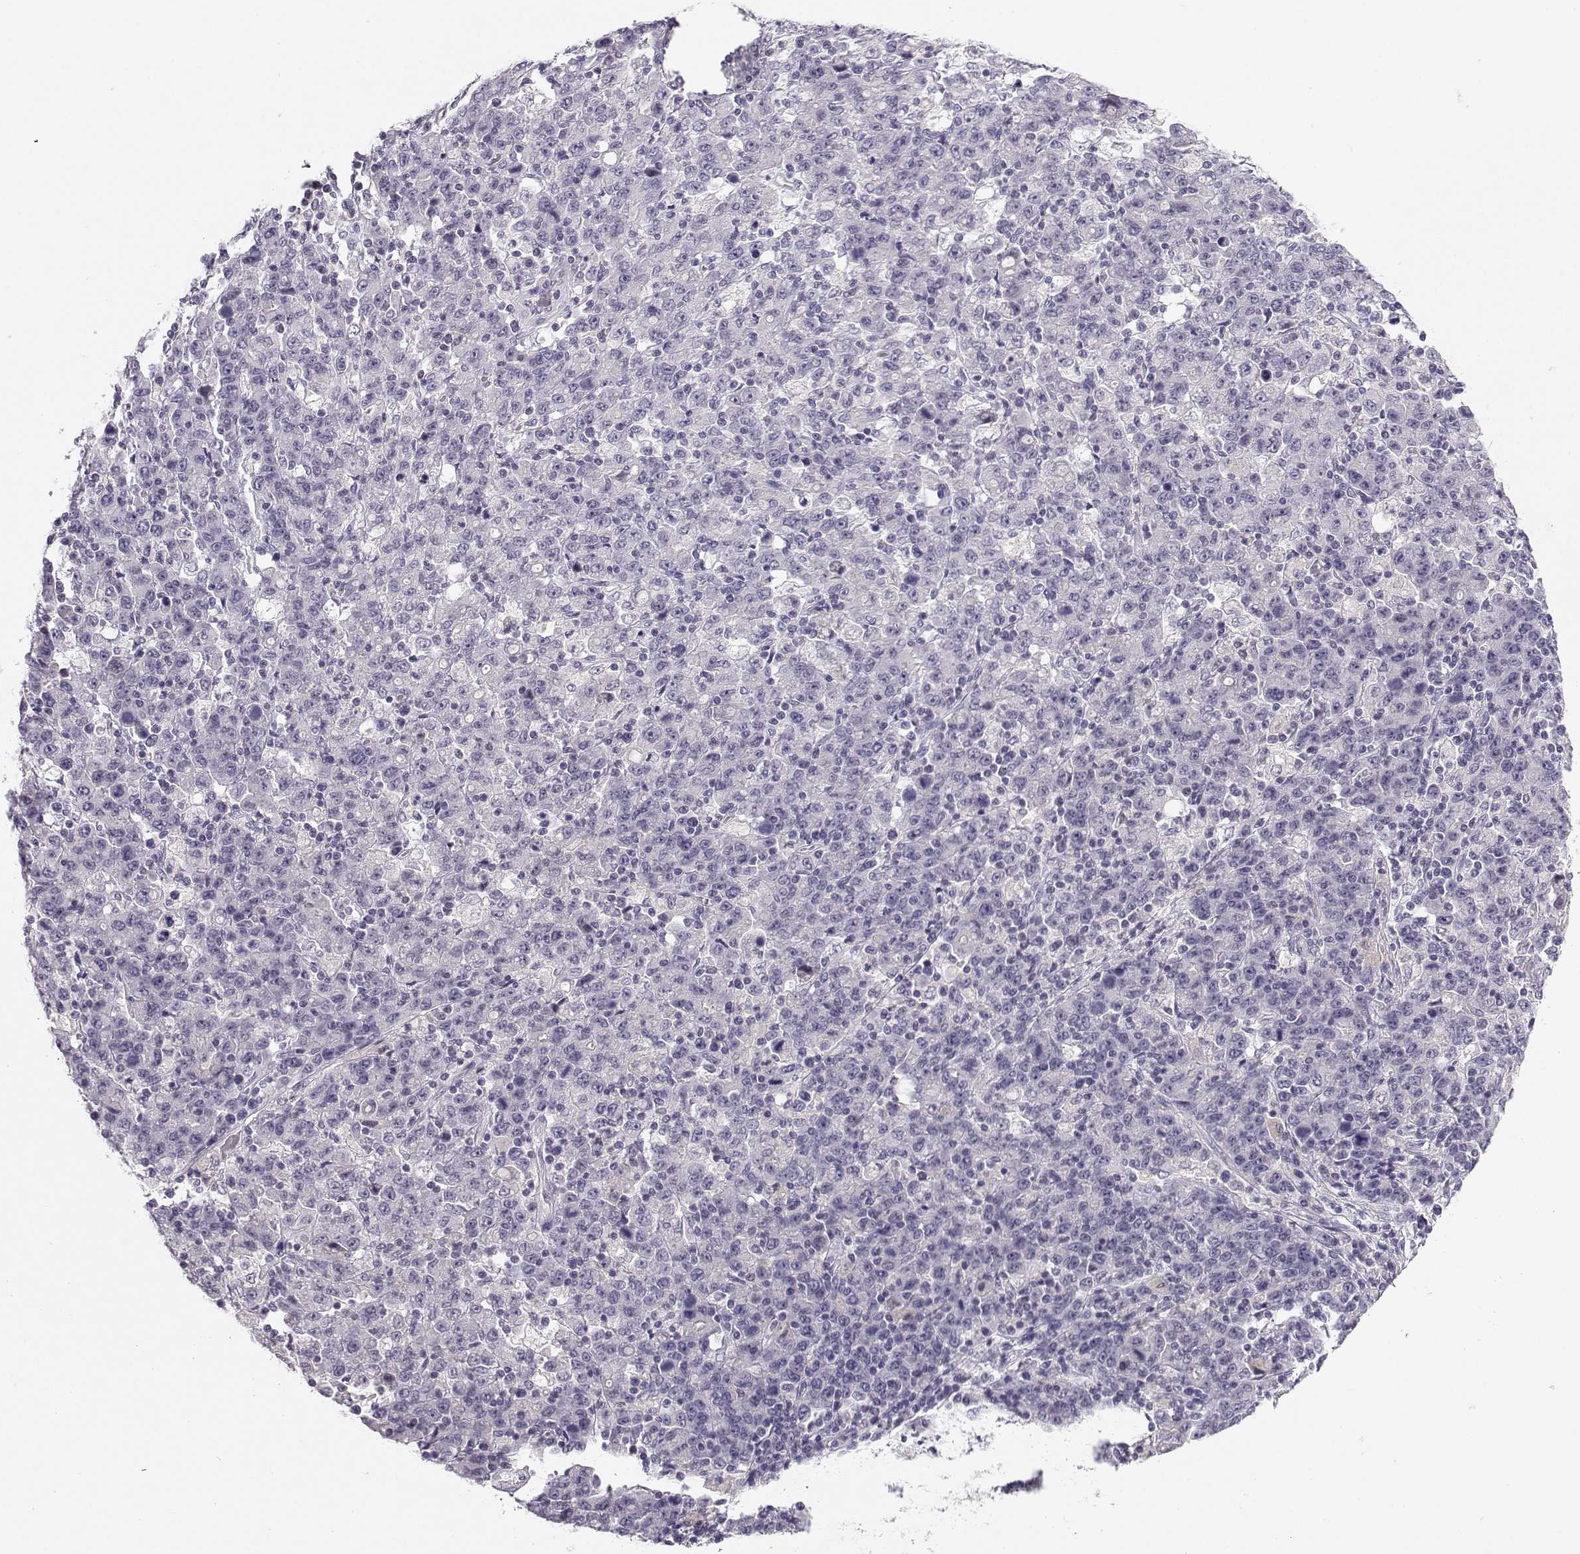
{"staining": {"intensity": "negative", "quantity": "none", "location": "none"}, "tissue": "stomach cancer", "cell_type": "Tumor cells", "image_type": "cancer", "snomed": [{"axis": "morphology", "description": "Adenocarcinoma, NOS"}, {"axis": "topography", "description": "Stomach, upper"}], "caption": "Histopathology image shows no protein expression in tumor cells of adenocarcinoma (stomach) tissue.", "gene": "MROH7", "patient": {"sex": "male", "age": 69}}